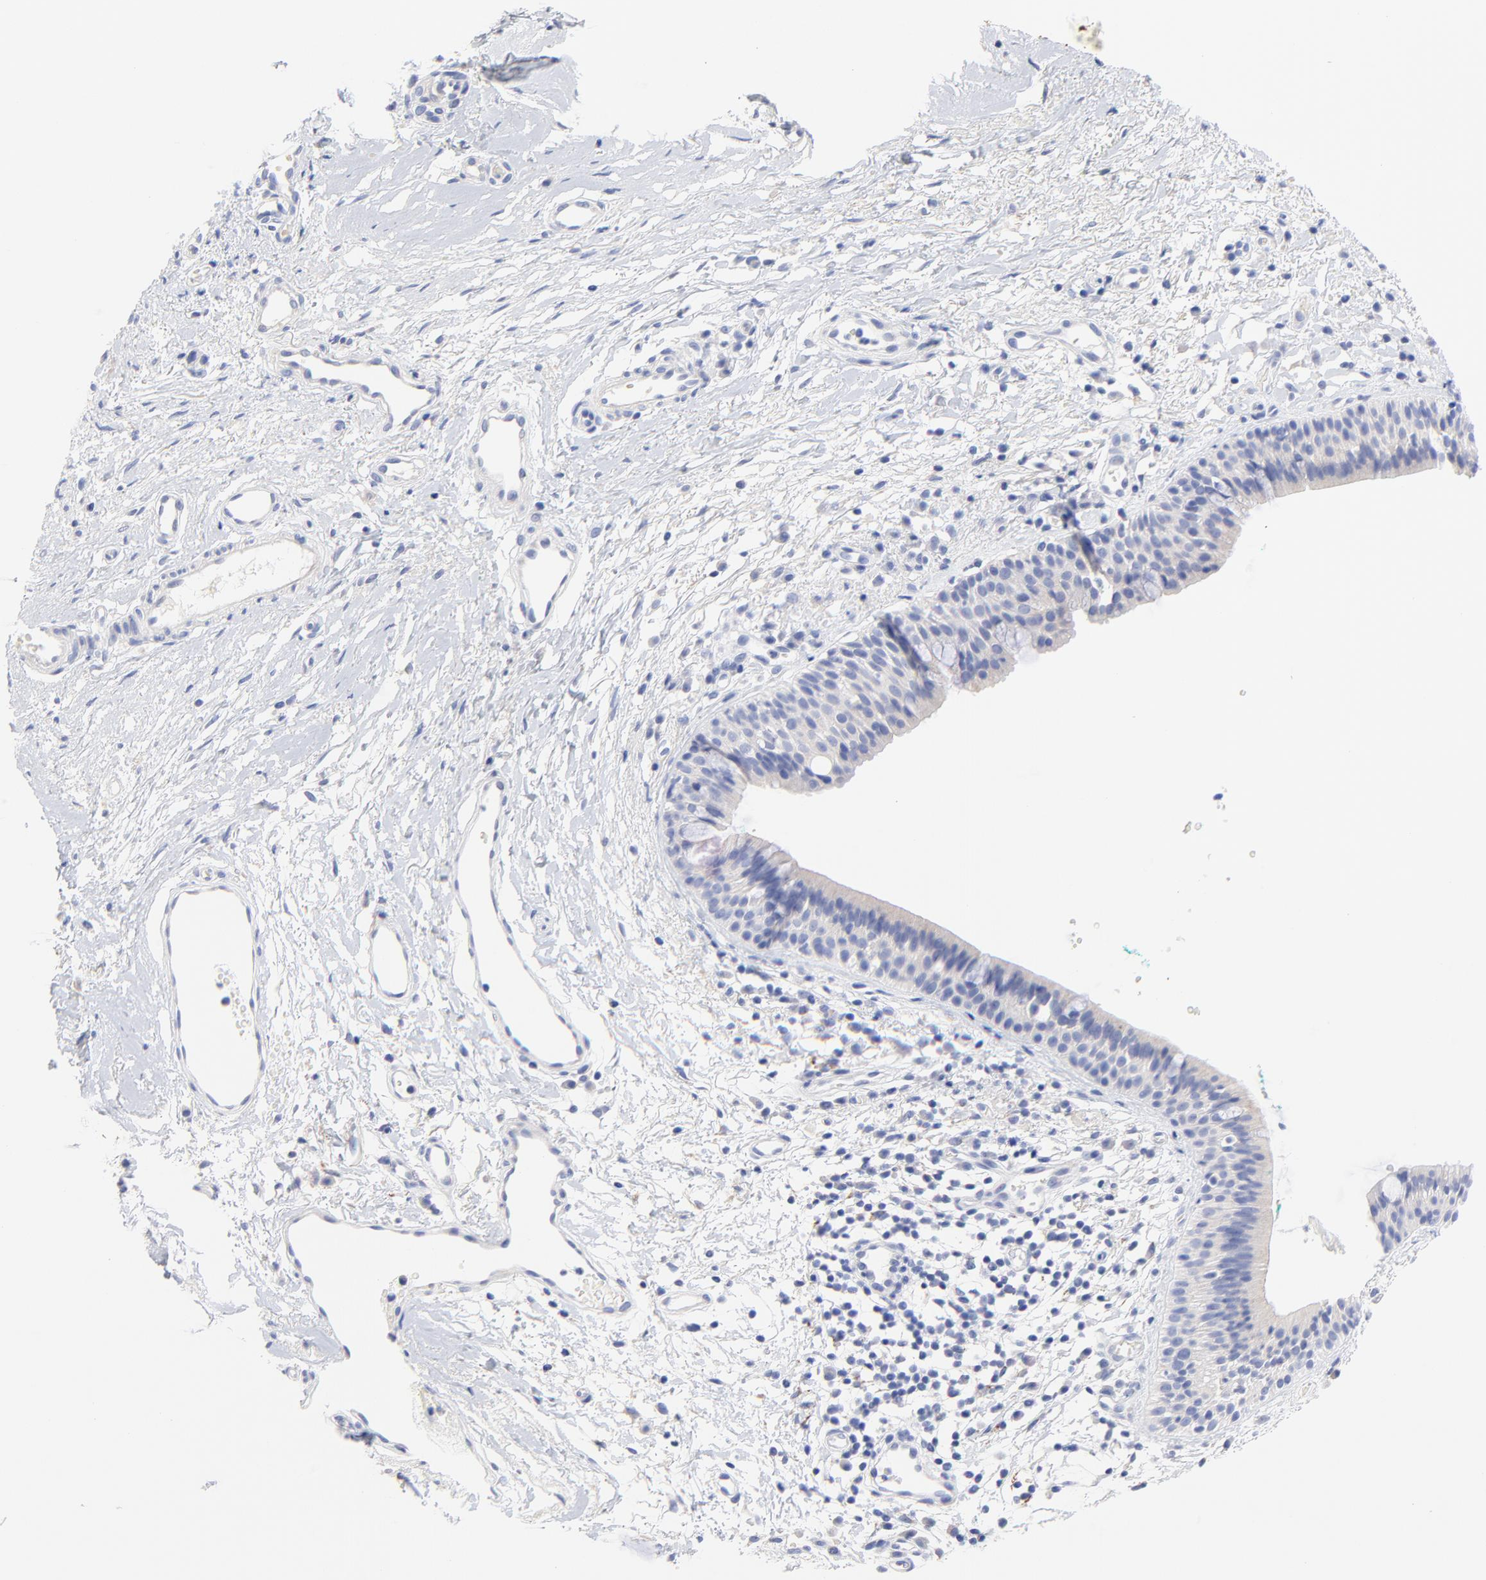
{"staining": {"intensity": "negative", "quantity": "none", "location": "none"}, "tissue": "nasopharynx", "cell_type": "Respiratory epithelial cells", "image_type": "normal", "snomed": [{"axis": "morphology", "description": "Normal tissue, NOS"}, {"axis": "morphology", "description": "Basal cell carcinoma"}, {"axis": "topography", "description": "Cartilage tissue"}, {"axis": "topography", "description": "Nasopharynx"}, {"axis": "topography", "description": "Oral tissue"}], "caption": "Immunohistochemical staining of normal human nasopharynx exhibits no significant expression in respiratory epithelial cells. (Stains: DAB (3,3'-diaminobenzidine) immunohistochemistry with hematoxylin counter stain, Microscopy: brightfield microscopy at high magnification).", "gene": "FBXO10", "patient": {"sex": "female", "age": 77}}